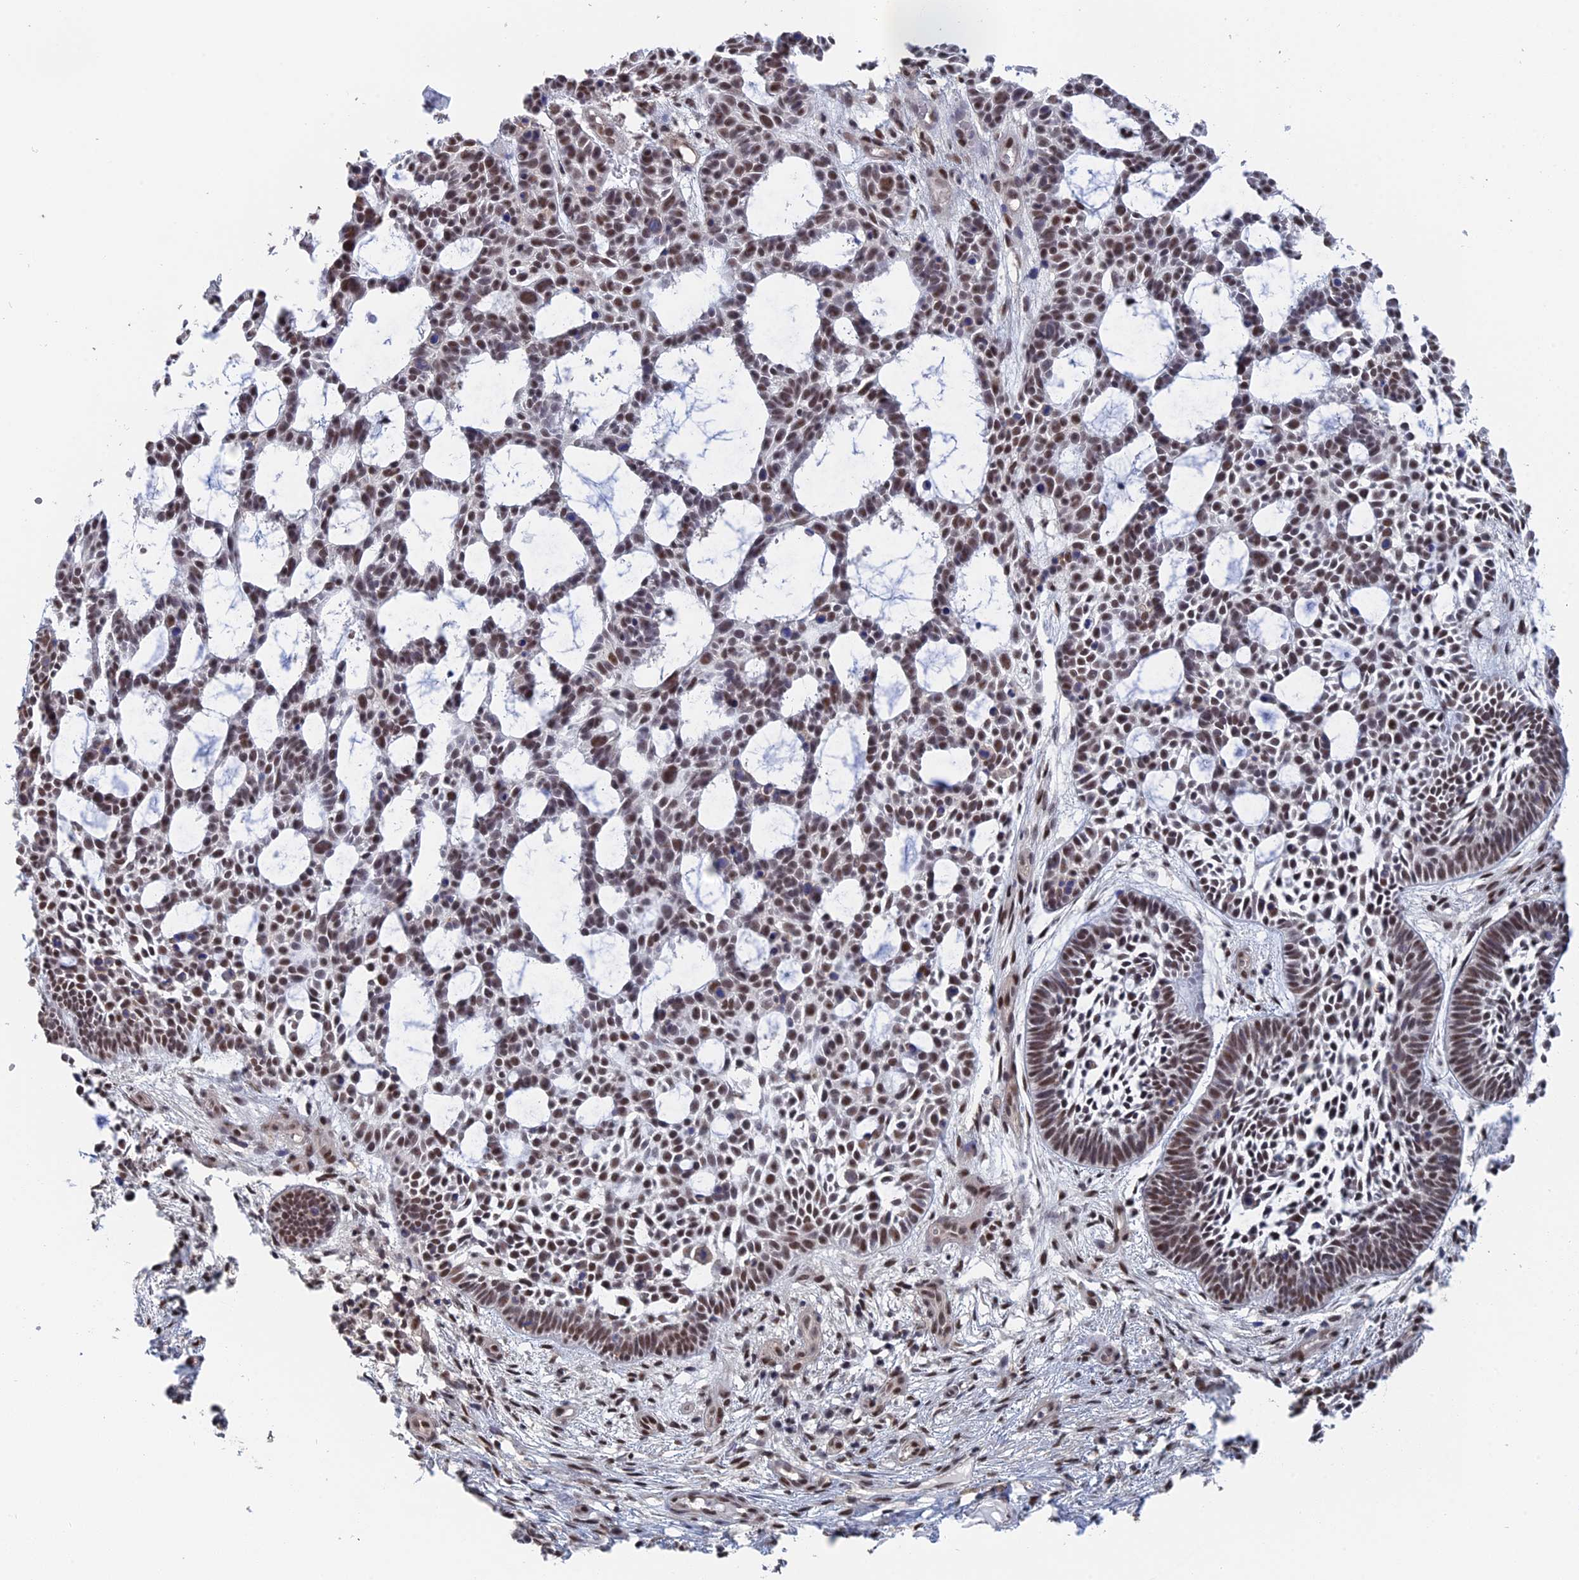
{"staining": {"intensity": "moderate", "quantity": ">75%", "location": "nuclear"}, "tissue": "skin cancer", "cell_type": "Tumor cells", "image_type": "cancer", "snomed": [{"axis": "morphology", "description": "Basal cell carcinoma"}, {"axis": "topography", "description": "Skin"}], "caption": "Protein staining by immunohistochemistry (IHC) shows moderate nuclear staining in approximately >75% of tumor cells in skin cancer.", "gene": "TSSC4", "patient": {"sex": "male", "age": 89}}